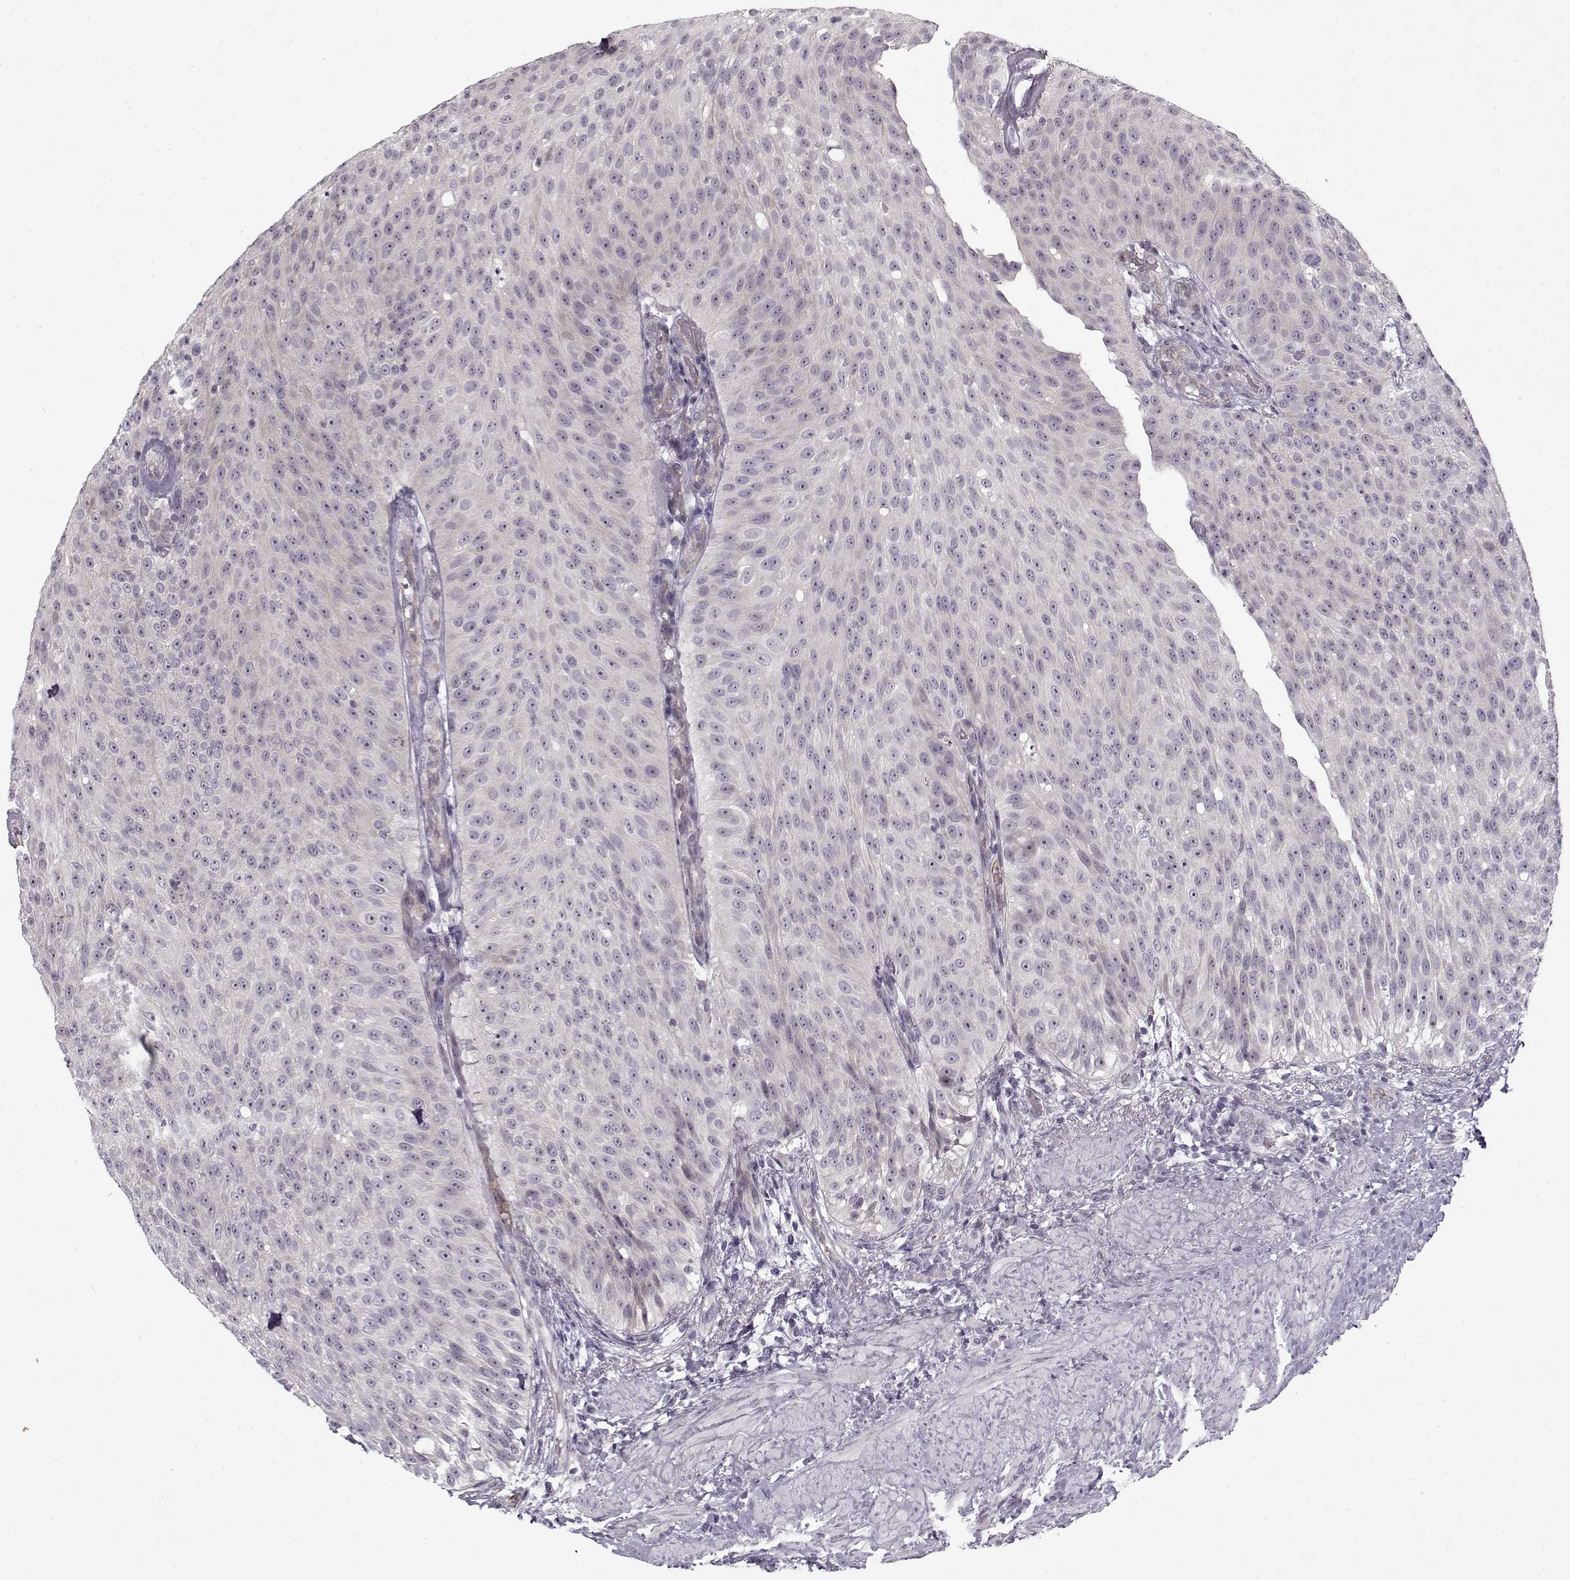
{"staining": {"intensity": "negative", "quantity": "none", "location": "none"}, "tissue": "urothelial cancer", "cell_type": "Tumor cells", "image_type": "cancer", "snomed": [{"axis": "morphology", "description": "Urothelial carcinoma, Low grade"}, {"axis": "topography", "description": "Urinary bladder"}], "caption": "DAB immunohistochemical staining of urothelial cancer shows no significant positivity in tumor cells.", "gene": "PNMT", "patient": {"sex": "male", "age": 78}}